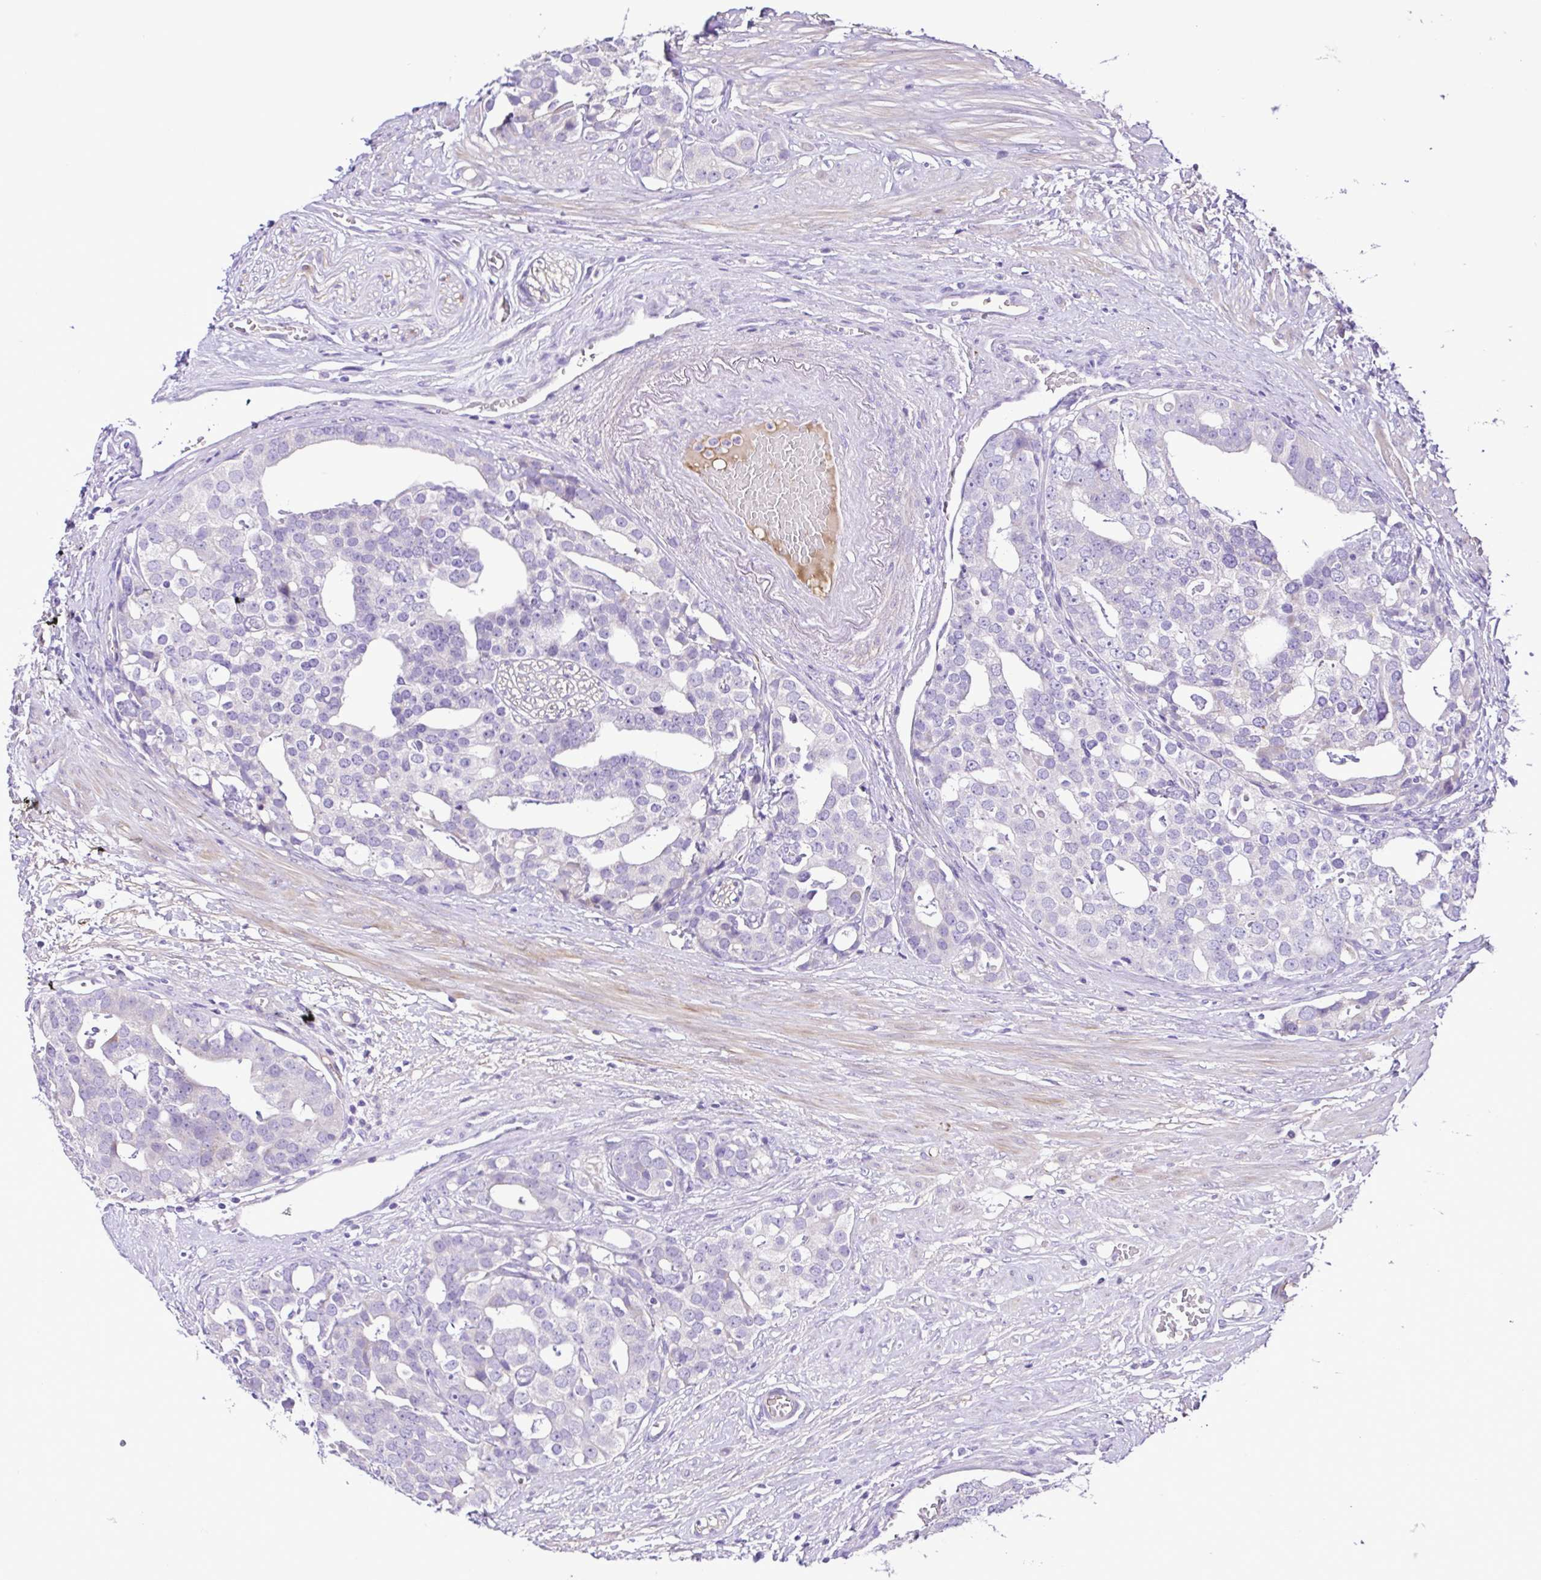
{"staining": {"intensity": "negative", "quantity": "none", "location": "none"}, "tissue": "prostate cancer", "cell_type": "Tumor cells", "image_type": "cancer", "snomed": [{"axis": "morphology", "description": "Adenocarcinoma, High grade"}, {"axis": "topography", "description": "Prostate"}], "caption": "Immunohistochemistry image of human prostate high-grade adenocarcinoma stained for a protein (brown), which exhibits no staining in tumor cells.", "gene": "GABBR2", "patient": {"sex": "male", "age": 71}}